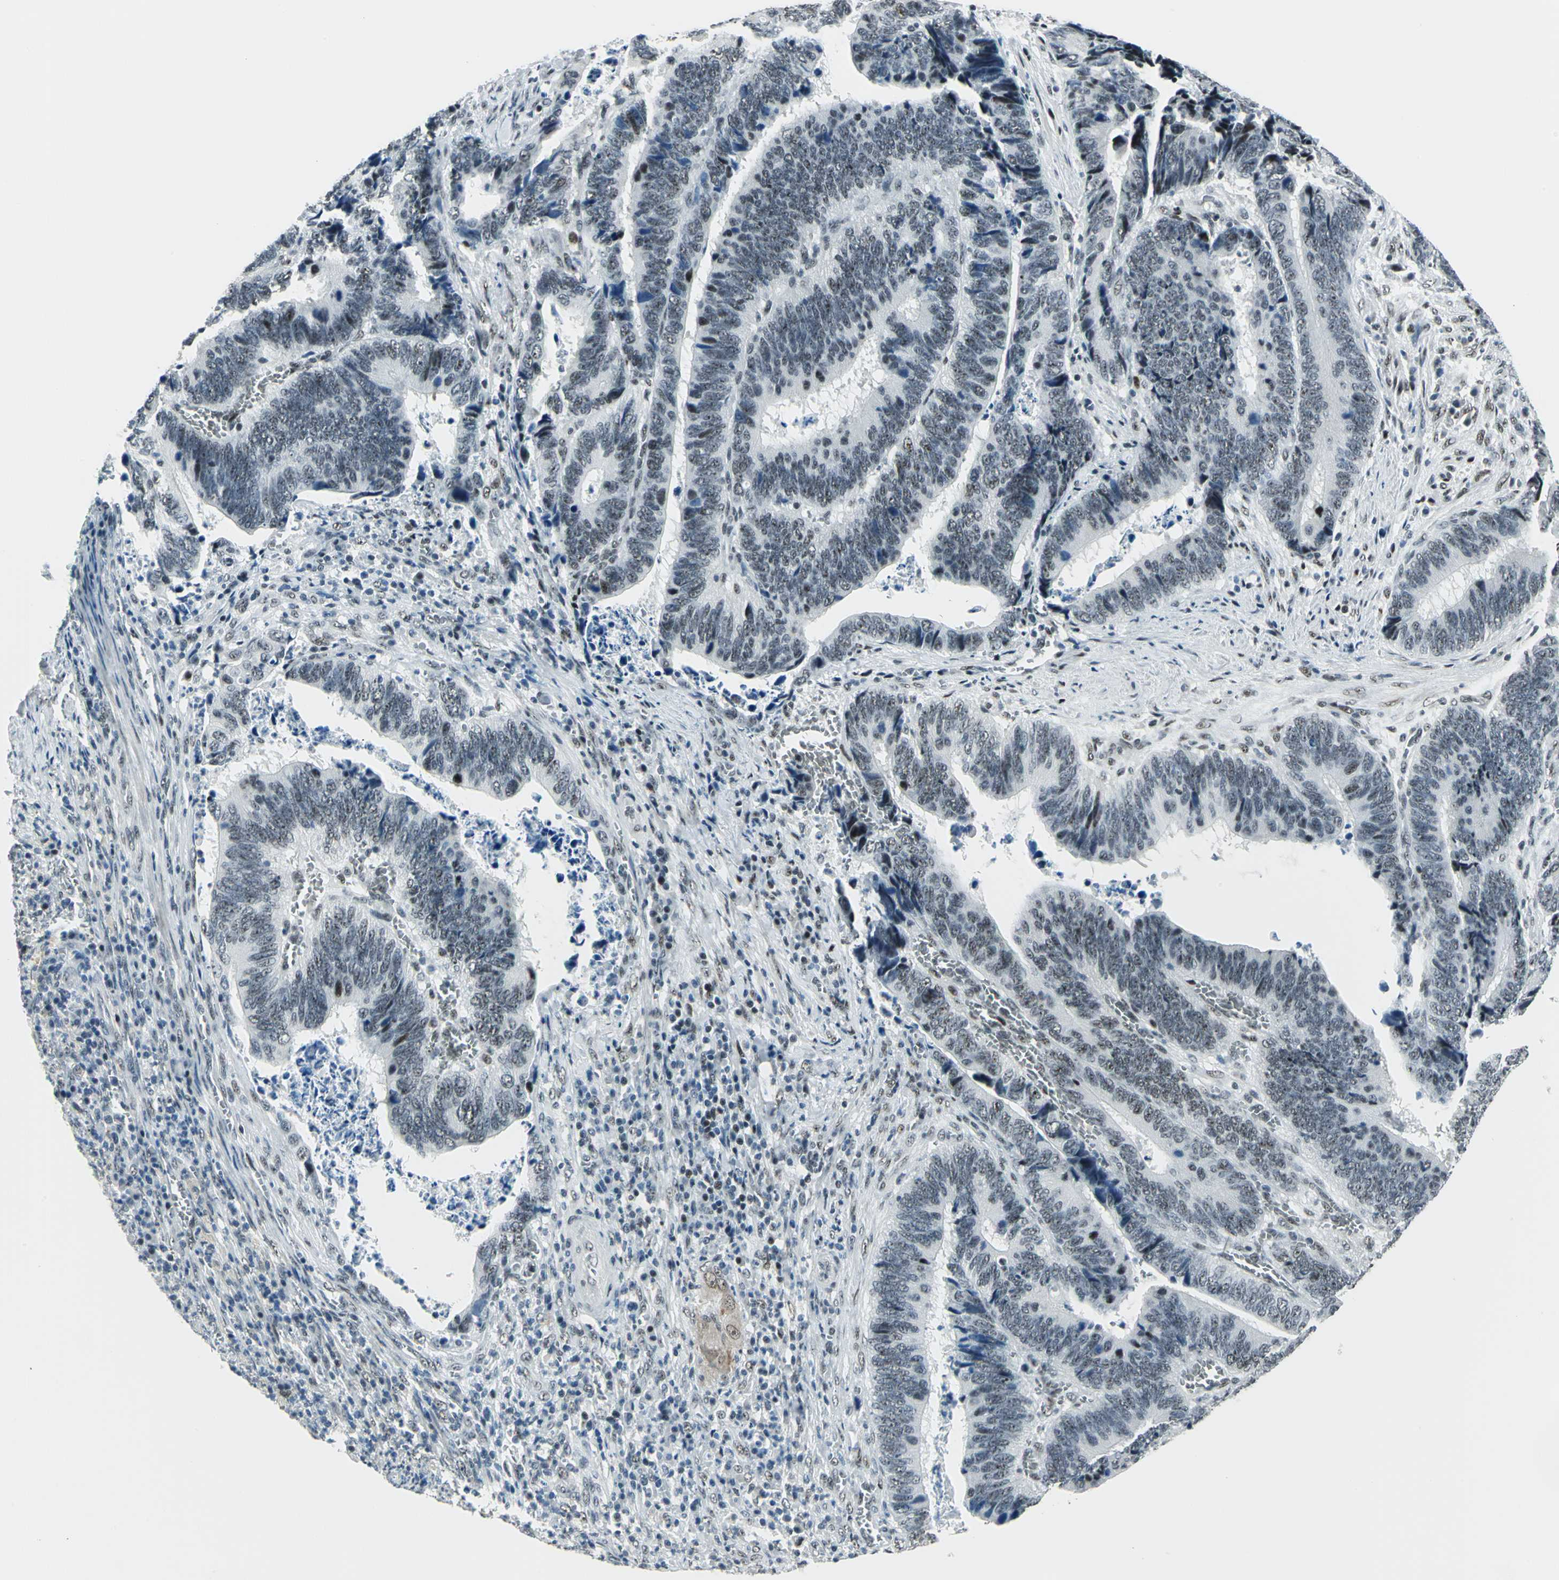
{"staining": {"intensity": "negative", "quantity": "none", "location": "none"}, "tissue": "colorectal cancer", "cell_type": "Tumor cells", "image_type": "cancer", "snomed": [{"axis": "morphology", "description": "Adenocarcinoma, NOS"}, {"axis": "topography", "description": "Colon"}], "caption": "Immunohistochemical staining of adenocarcinoma (colorectal) demonstrates no significant expression in tumor cells.", "gene": "KAT6B", "patient": {"sex": "male", "age": 72}}